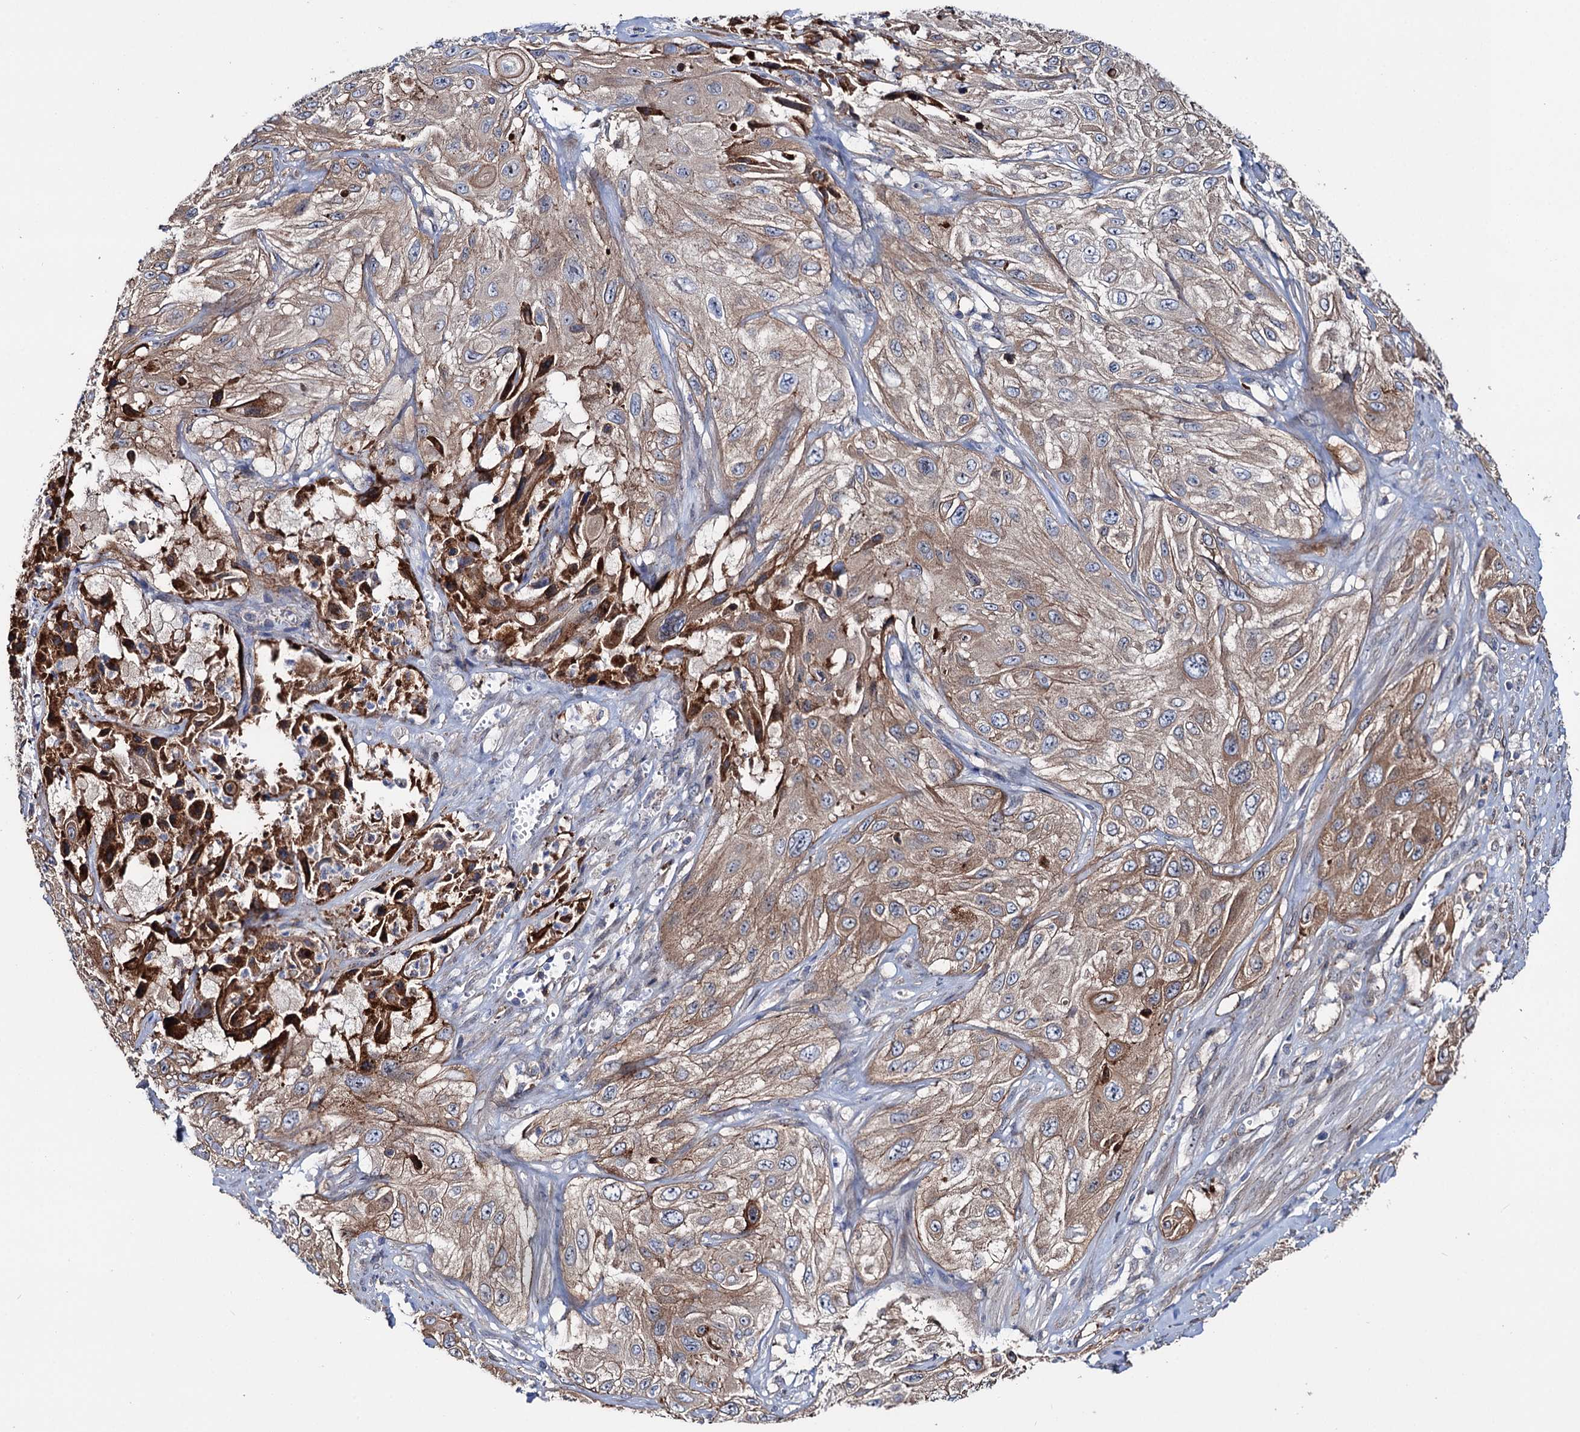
{"staining": {"intensity": "moderate", "quantity": ">75%", "location": "cytoplasmic/membranous"}, "tissue": "cervical cancer", "cell_type": "Tumor cells", "image_type": "cancer", "snomed": [{"axis": "morphology", "description": "Squamous cell carcinoma, NOS"}, {"axis": "topography", "description": "Cervix"}], "caption": "A brown stain shows moderate cytoplasmic/membranous staining of a protein in cervical cancer (squamous cell carcinoma) tumor cells. The staining was performed using DAB (3,3'-diaminobenzidine) to visualize the protein expression in brown, while the nuclei were stained in blue with hematoxylin (Magnification: 20x).", "gene": "PTDSS2", "patient": {"sex": "female", "age": 42}}